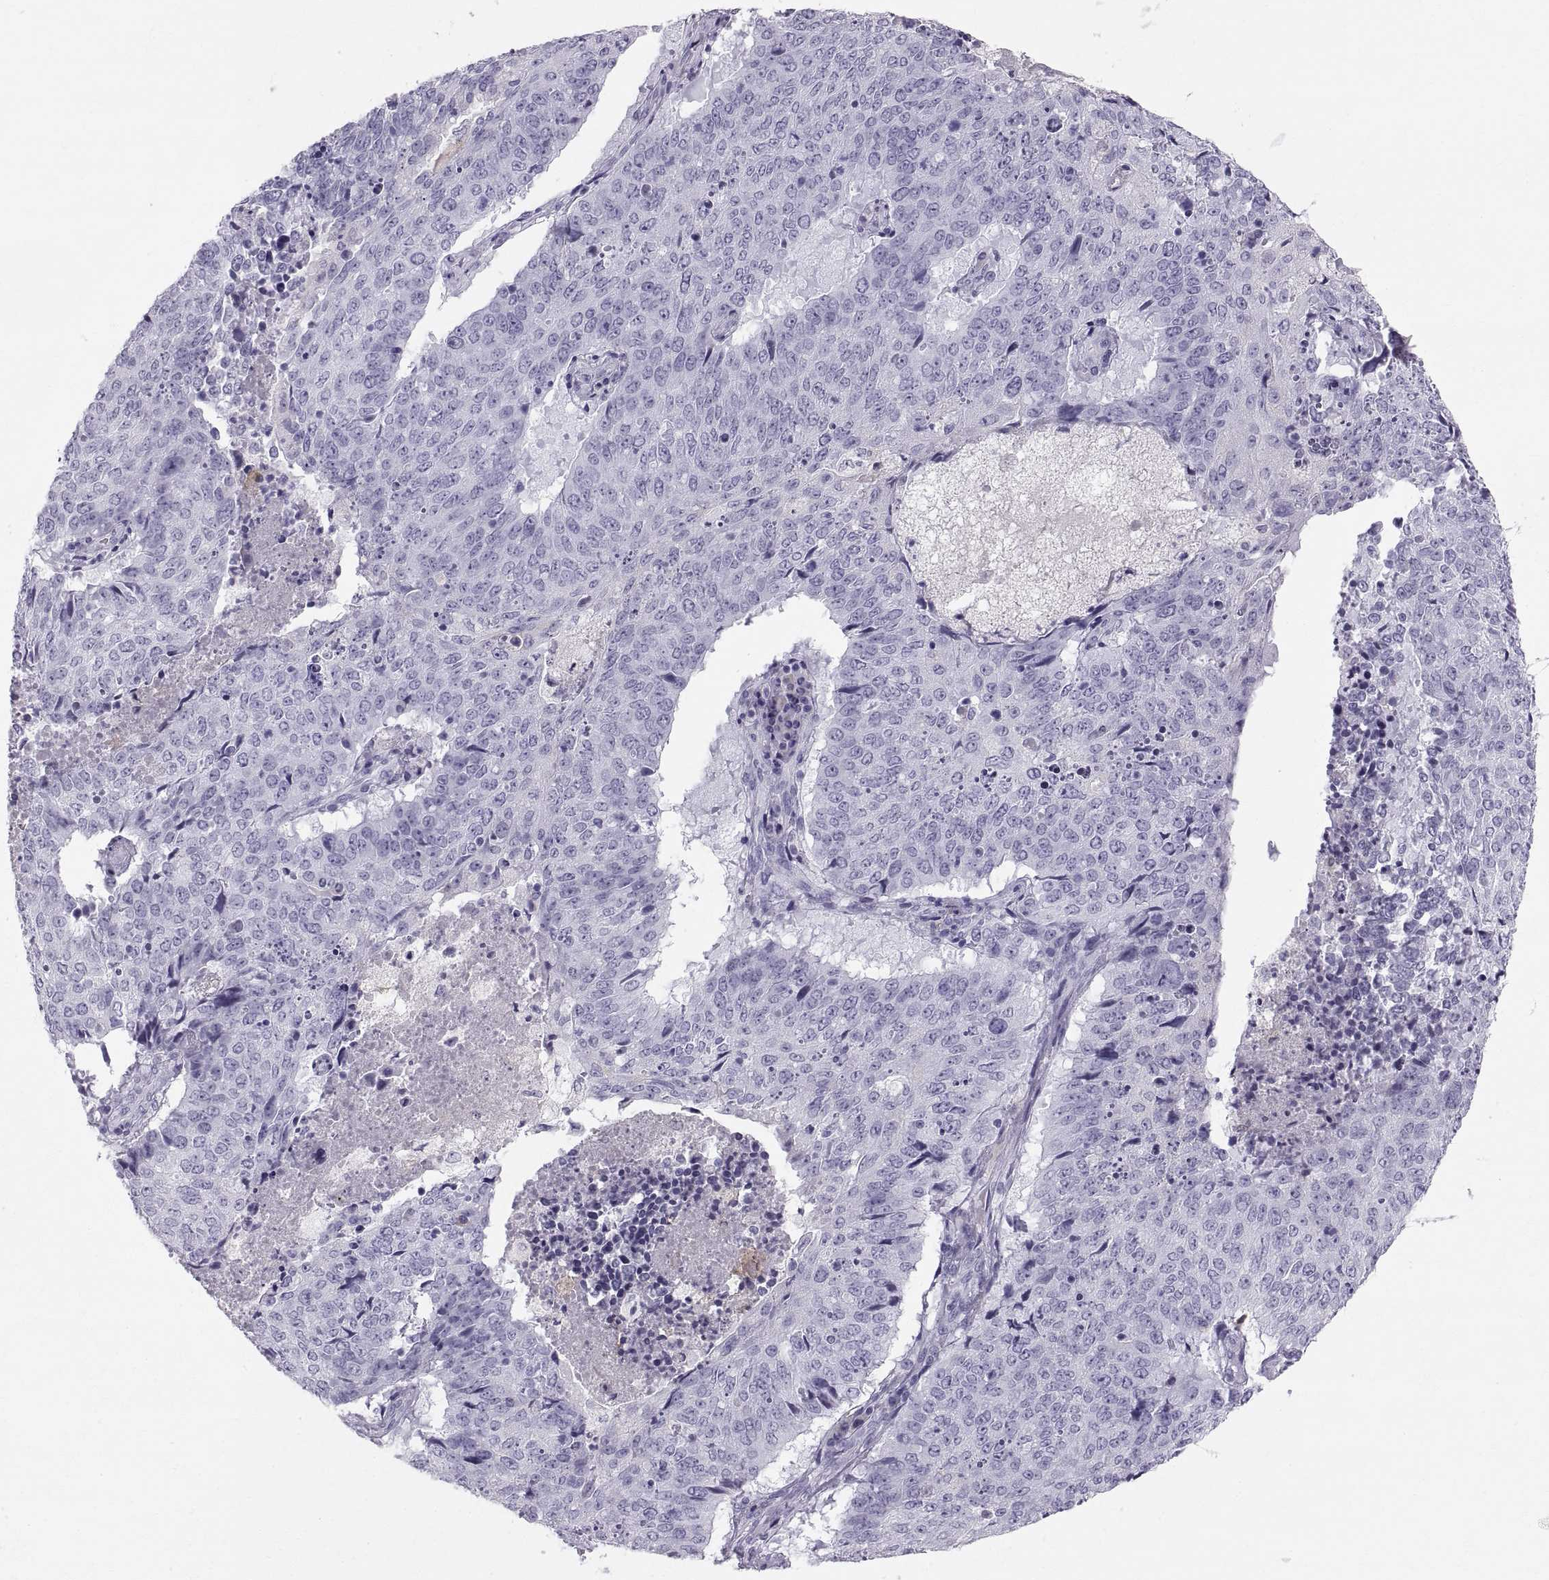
{"staining": {"intensity": "negative", "quantity": "none", "location": "none"}, "tissue": "lung cancer", "cell_type": "Tumor cells", "image_type": "cancer", "snomed": [{"axis": "morphology", "description": "Normal tissue, NOS"}, {"axis": "morphology", "description": "Squamous cell carcinoma, NOS"}, {"axis": "topography", "description": "Bronchus"}, {"axis": "topography", "description": "Lung"}], "caption": "Lung squamous cell carcinoma stained for a protein using immunohistochemistry (IHC) demonstrates no expression tumor cells.", "gene": "SLC22A6", "patient": {"sex": "male", "age": 64}}